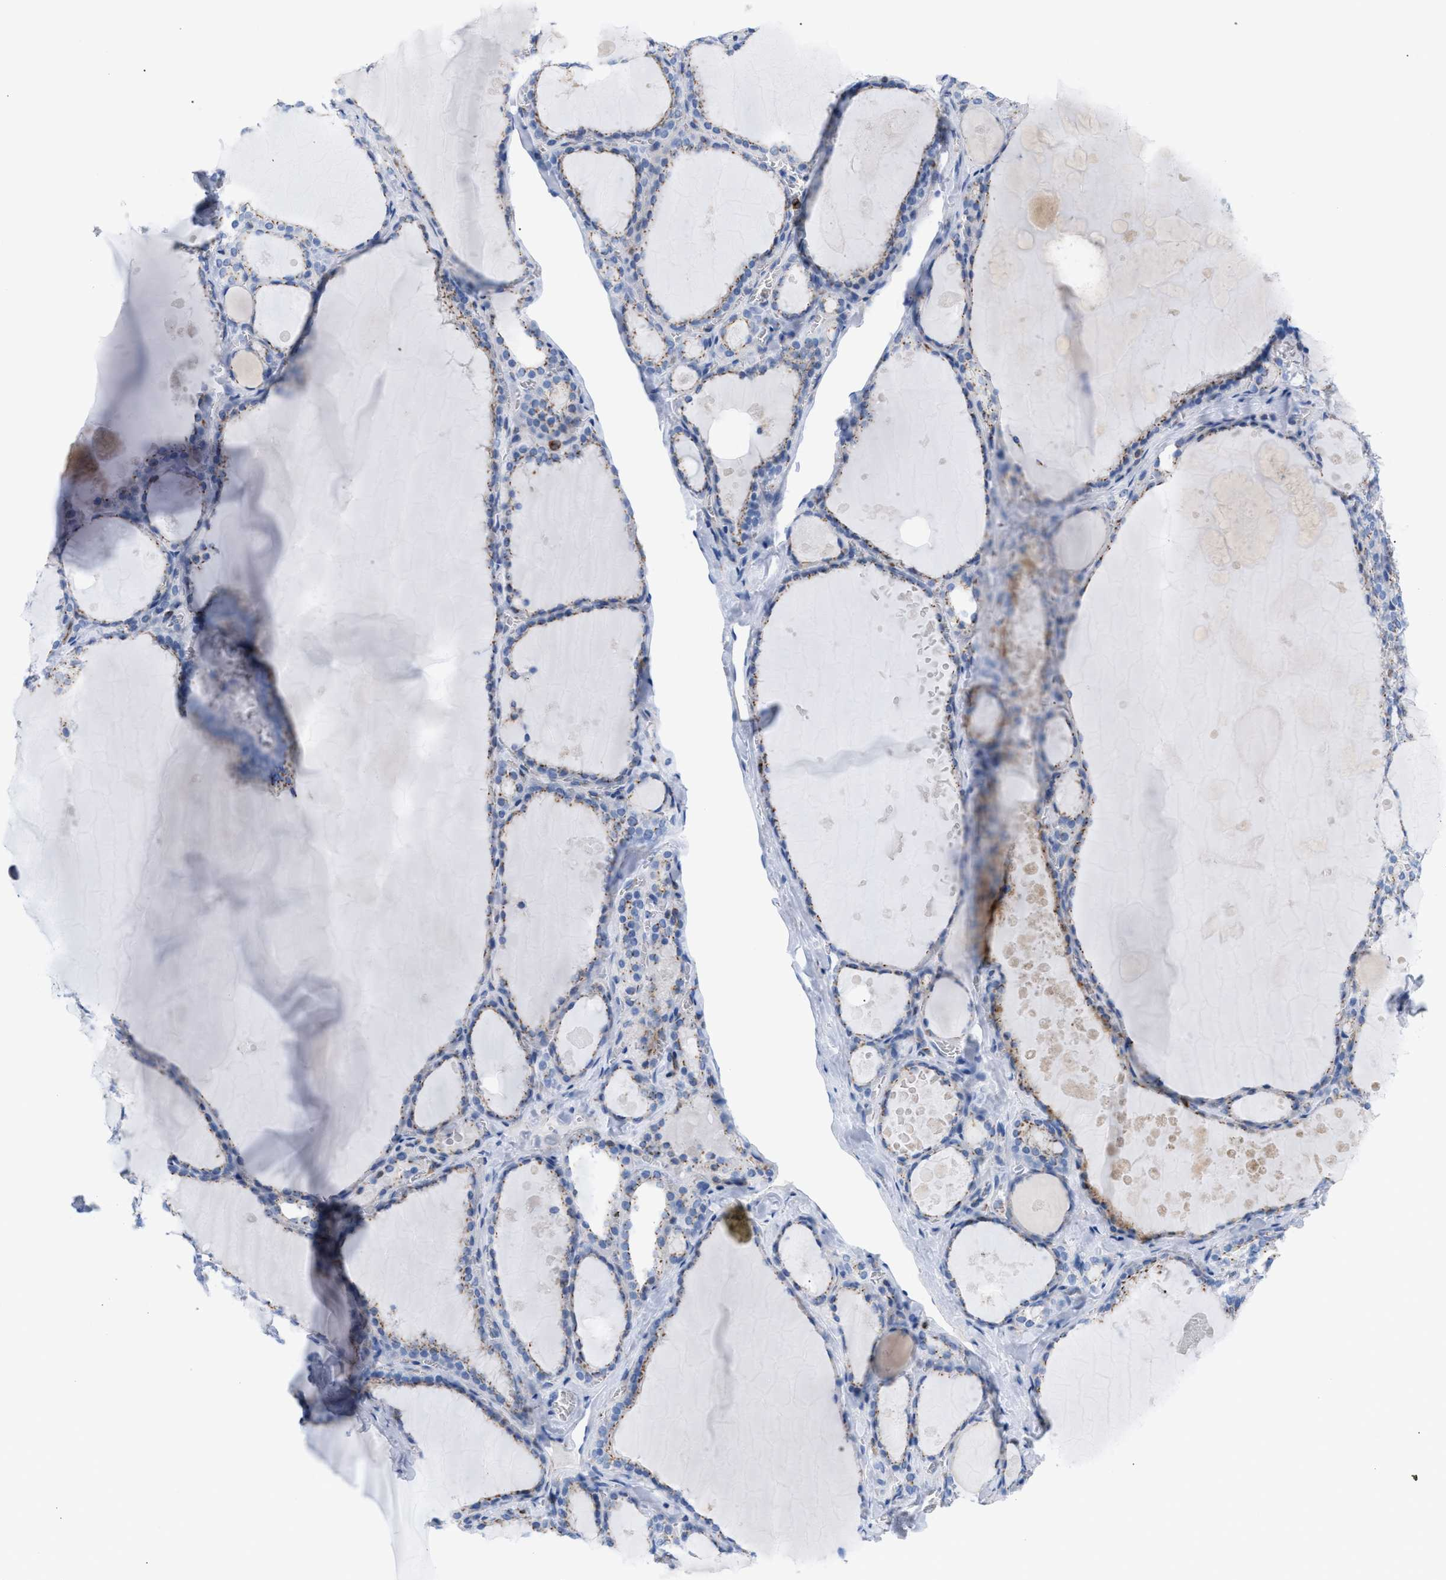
{"staining": {"intensity": "weak", "quantity": "25%-75%", "location": "cytoplasmic/membranous"}, "tissue": "thyroid gland", "cell_type": "Glandular cells", "image_type": "normal", "snomed": [{"axis": "morphology", "description": "Normal tissue, NOS"}, {"axis": "topography", "description": "Thyroid gland"}], "caption": "Weak cytoplasmic/membranous positivity is present in approximately 25%-75% of glandular cells in normal thyroid gland. (Stains: DAB in brown, nuclei in blue, Microscopy: brightfield microscopy at high magnification).", "gene": "TACC3", "patient": {"sex": "male", "age": 56}}